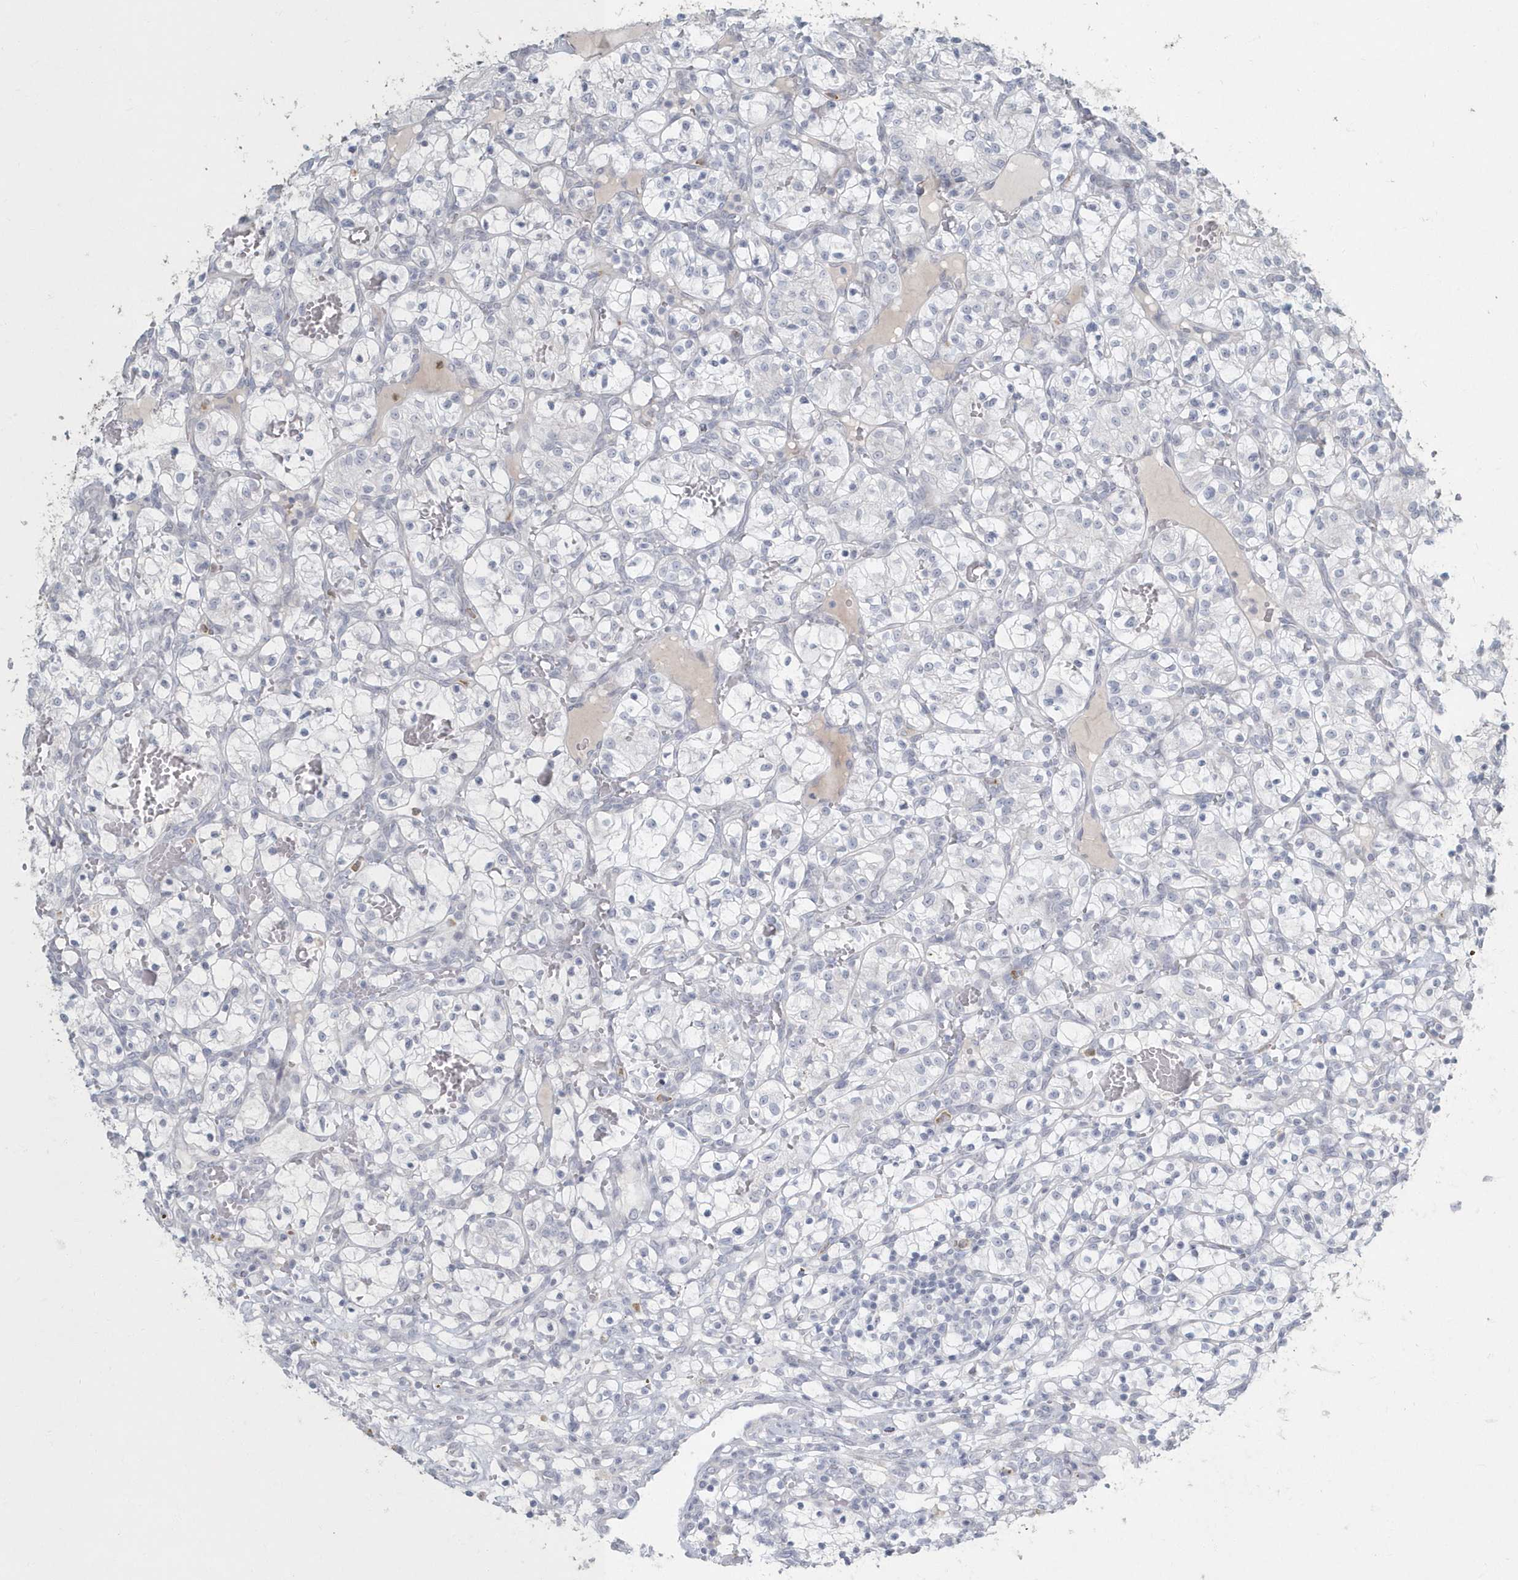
{"staining": {"intensity": "negative", "quantity": "none", "location": "none"}, "tissue": "renal cancer", "cell_type": "Tumor cells", "image_type": "cancer", "snomed": [{"axis": "morphology", "description": "Adenocarcinoma, NOS"}, {"axis": "topography", "description": "Kidney"}], "caption": "The immunohistochemistry (IHC) photomicrograph has no significant expression in tumor cells of renal cancer (adenocarcinoma) tissue. Nuclei are stained in blue.", "gene": "MYOT", "patient": {"sex": "female", "age": 57}}